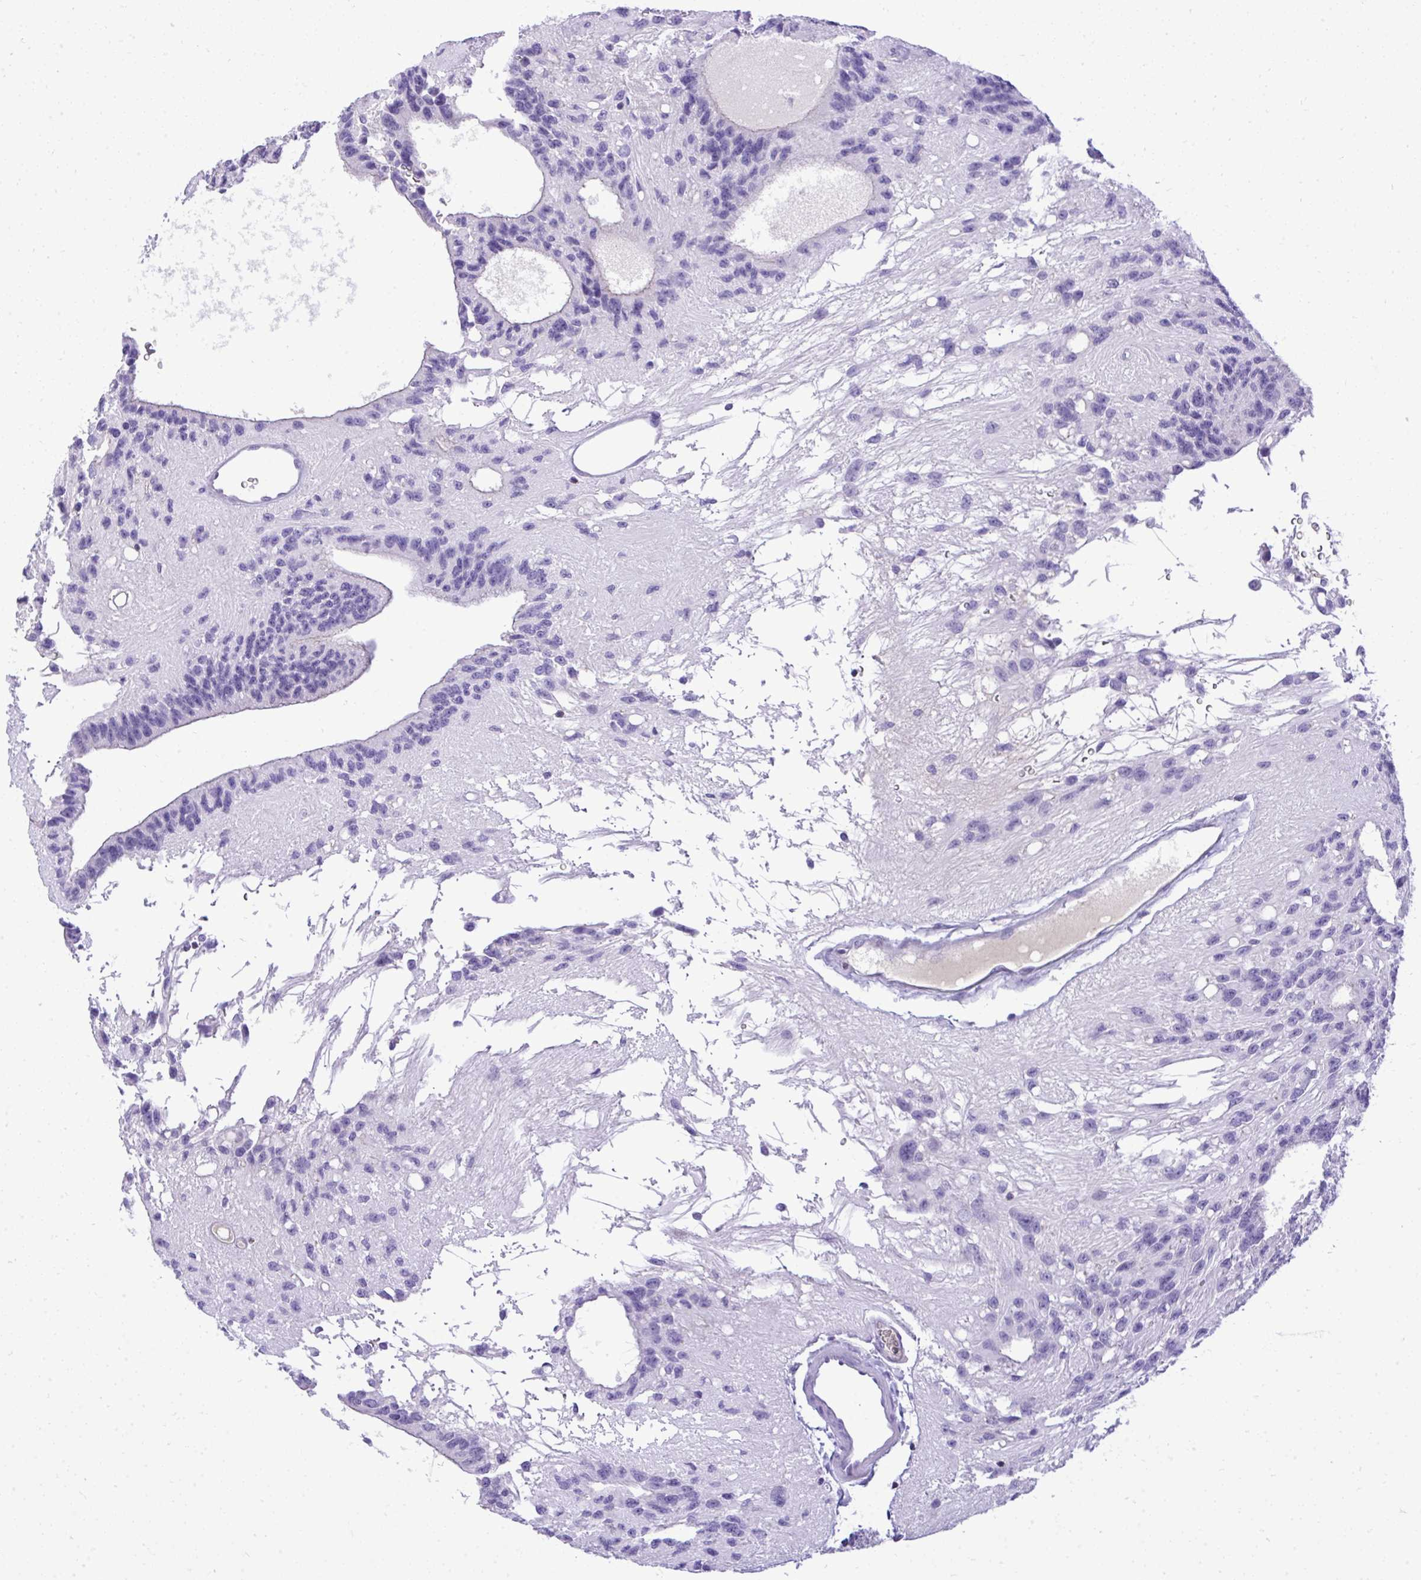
{"staining": {"intensity": "negative", "quantity": "none", "location": "none"}, "tissue": "glioma", "cell_type": "Tumor cells", "image_type": "cancer", "snomed": [{"axis": "morphology", "description": "Glioma, malignant, Low grade"}, {"axis": "topography", "description": "Brain"}], "caption": "Protein analysis of malignant low-grade glioma demonstrates no significant staining in tumor cells.", "gene": "ST6GALNAC3", "patient": {"sex": "male", "age": 31}}